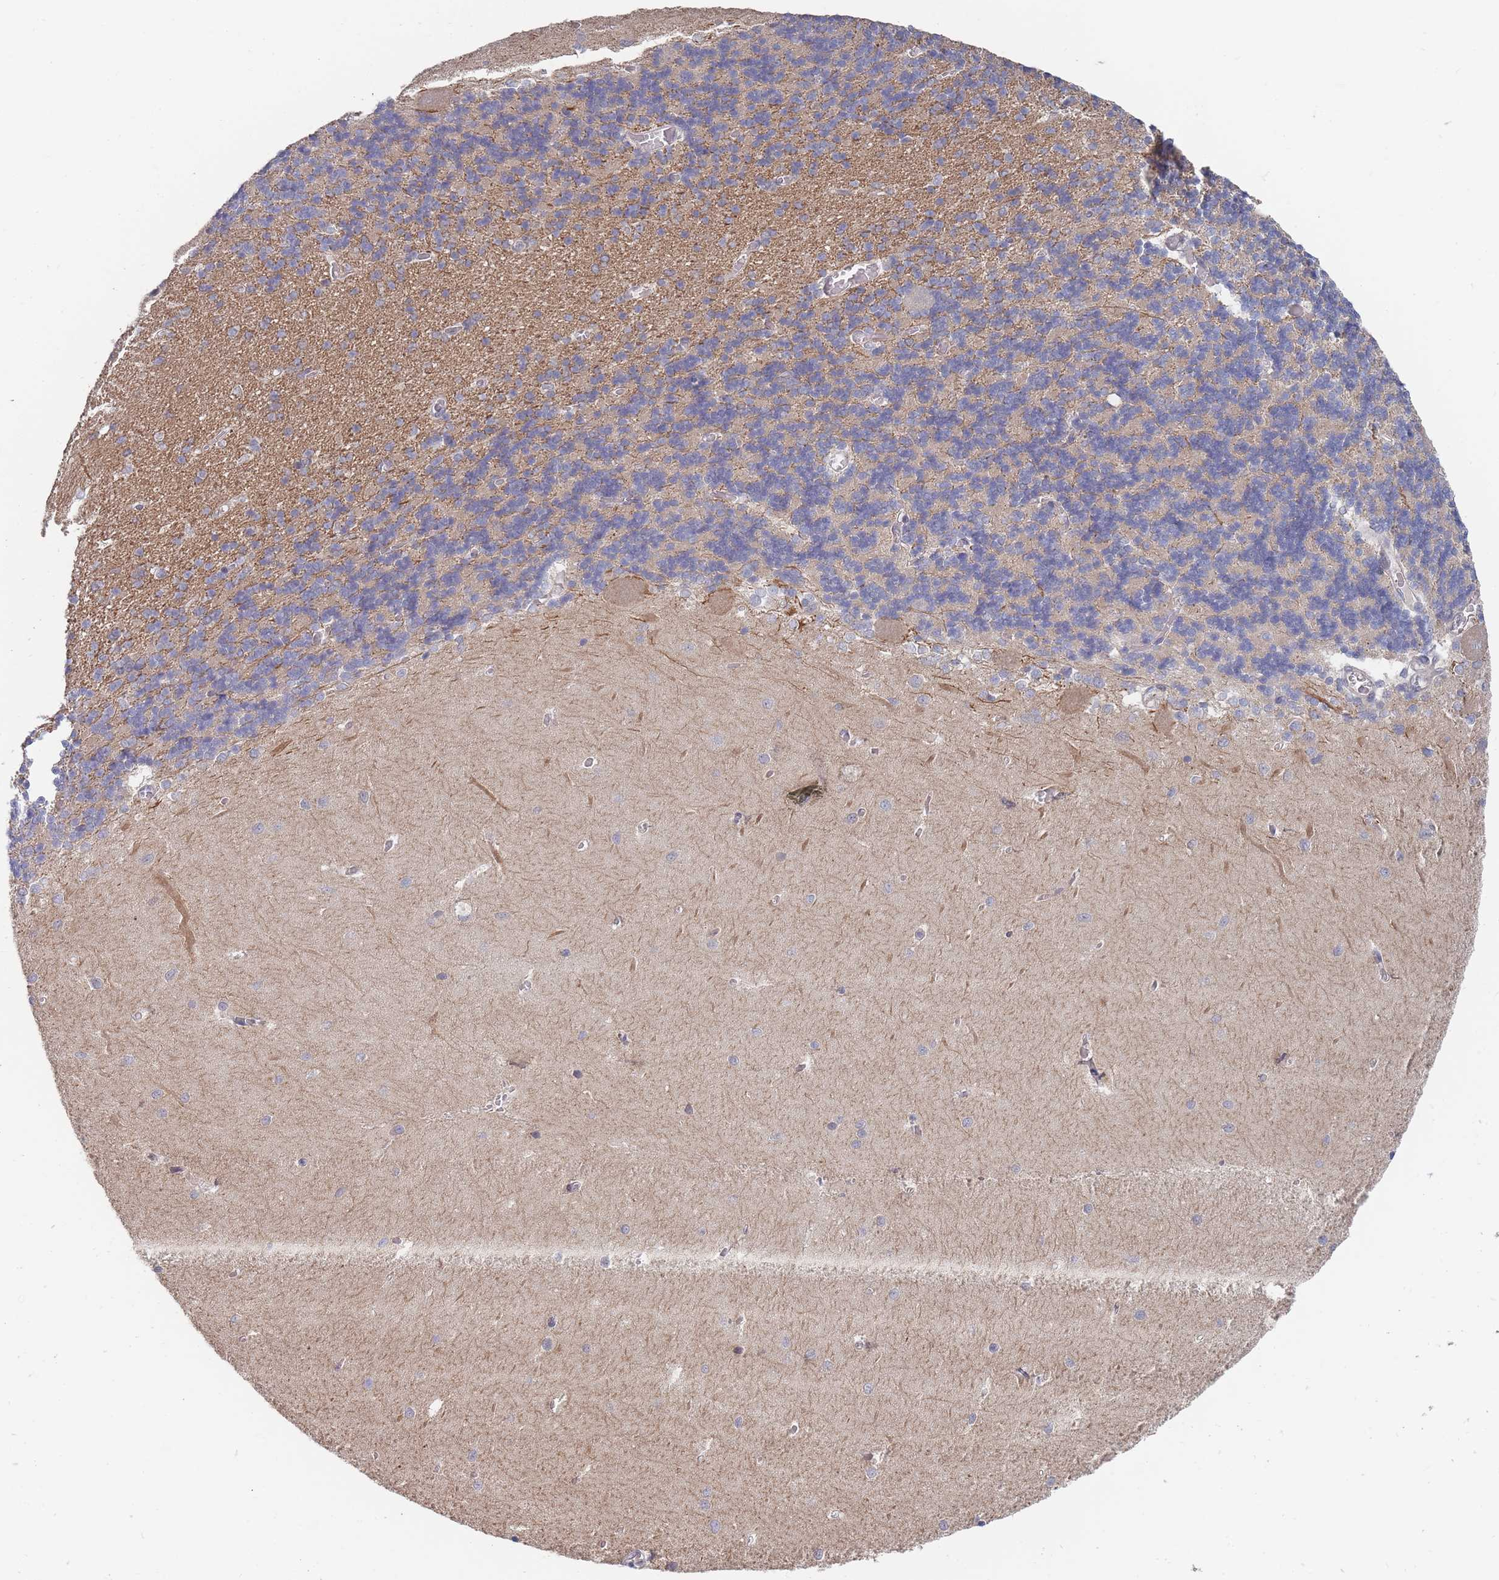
{"staining": {"intensity": "weak", "quantity": "25%-75%", "location": "cytoplasmic/membranous"}, "tissue": "cerebellum", "cell_type": "Cells in granular layer", "image_type": "normal", "snomed": [{"axis": "morphology", "description": "Normal tissue, NOS"}, {"axis": "topography", "description": "Cerebellum"}], "caption": "Weak cytoplasmic/membranous expression for a protein is seen in about 25%-75% of cells in granular layer of unremarkable cerebellum using immunohistochemistry (IHC).", "gene": "SLC35F5", "patient": {"sex": "male", "age": 37}}